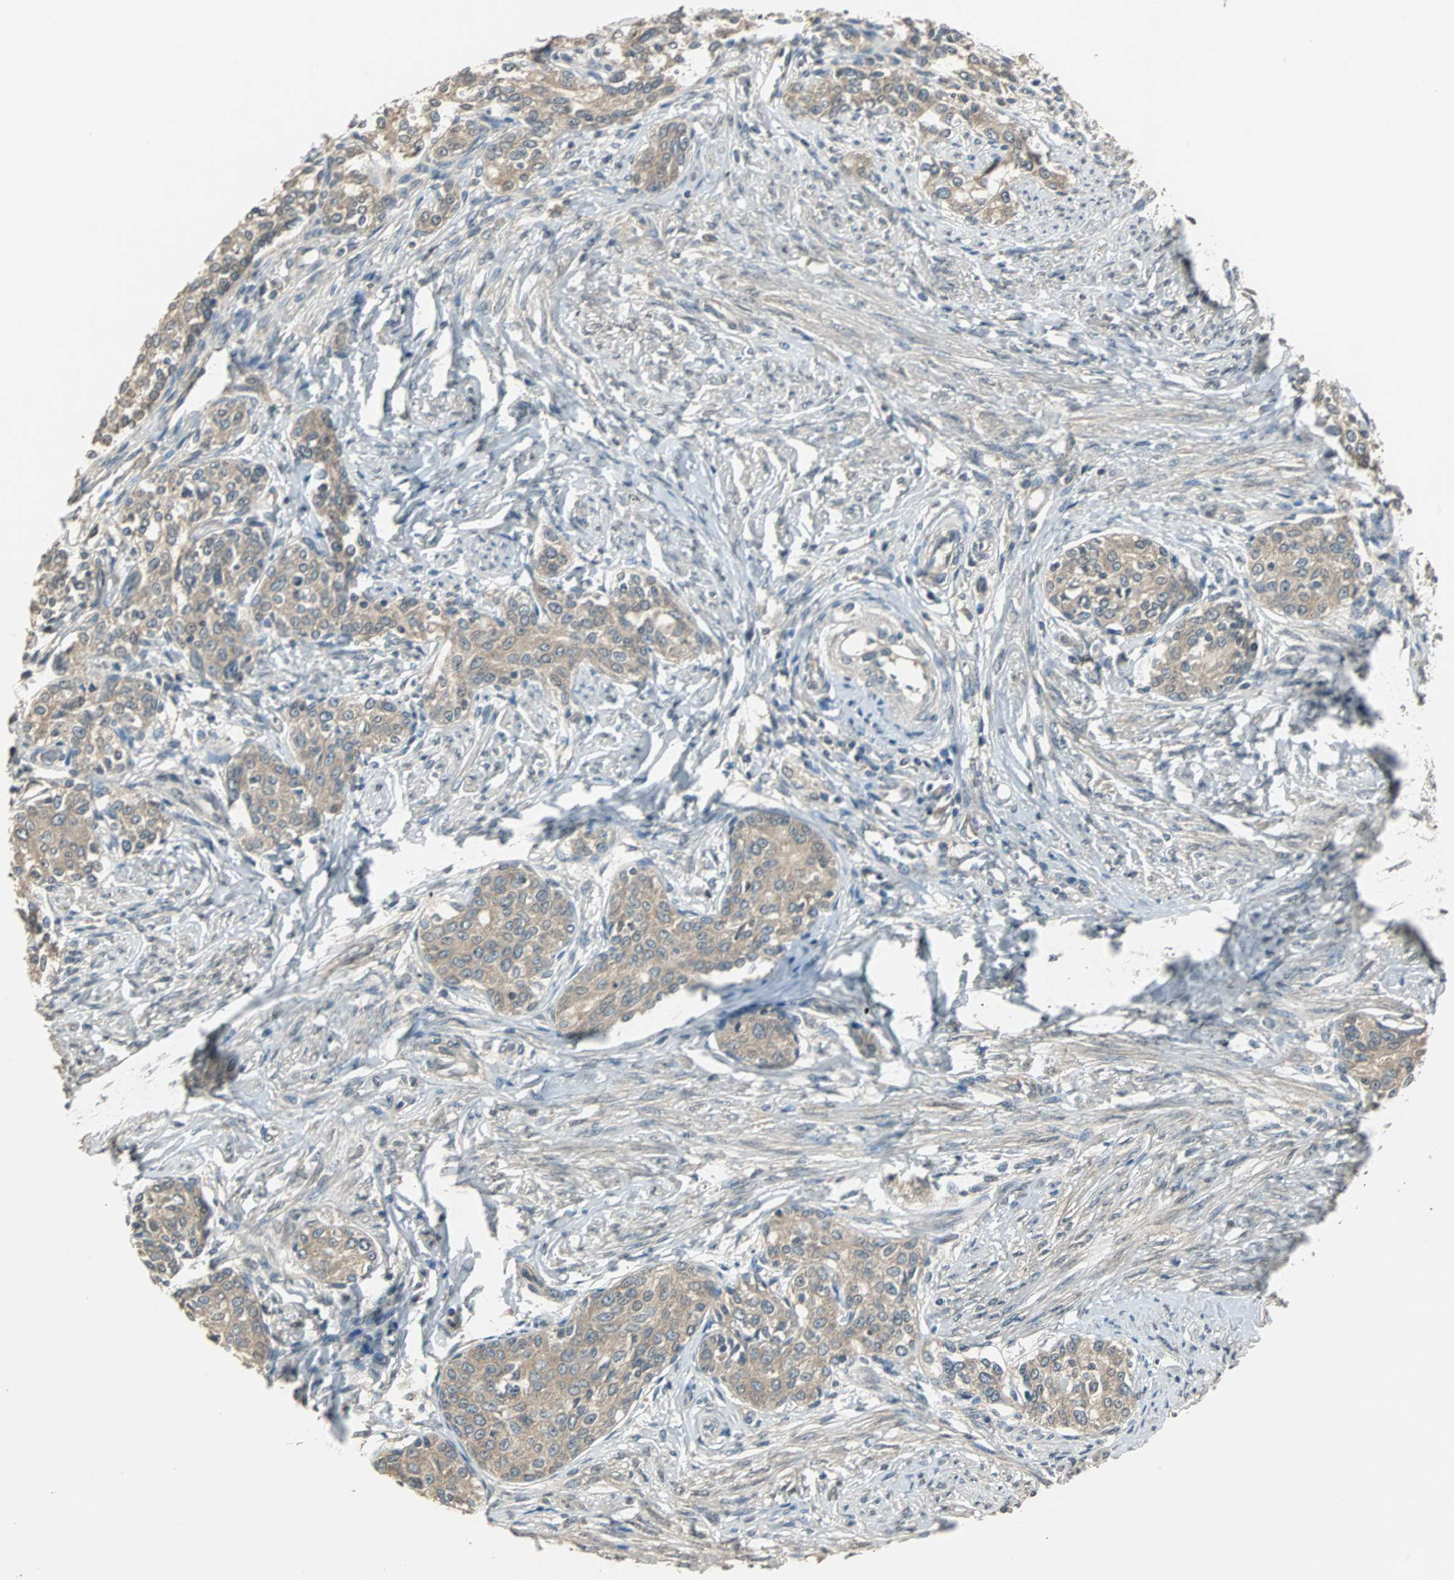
{"staining": {"intensity": "weak", "quantity": ">75%", "location": "cytoplasmic/membranous"}, "tissue": "cervical cancer", "cell_type": "Tumor cells", "image_type": "cancer", "snomed": [{"axis": "morphology", "description": "Squamous cell carcinoma, NOS"}, {"axis": "morphology", "description": "Adenocarcinoma, NOS"}, {"axis": "topography", "description": "Cervix"}], "caption": "High-power microscopy captured an immunohistochemistry (IHC) histopathology image of cervical cancer, revealing weak cytoplasmic/membranous staining in approximately >75% of tumor cells.", "gene": "ABHD2", "patient": {"sex": "female", "age": 52}}